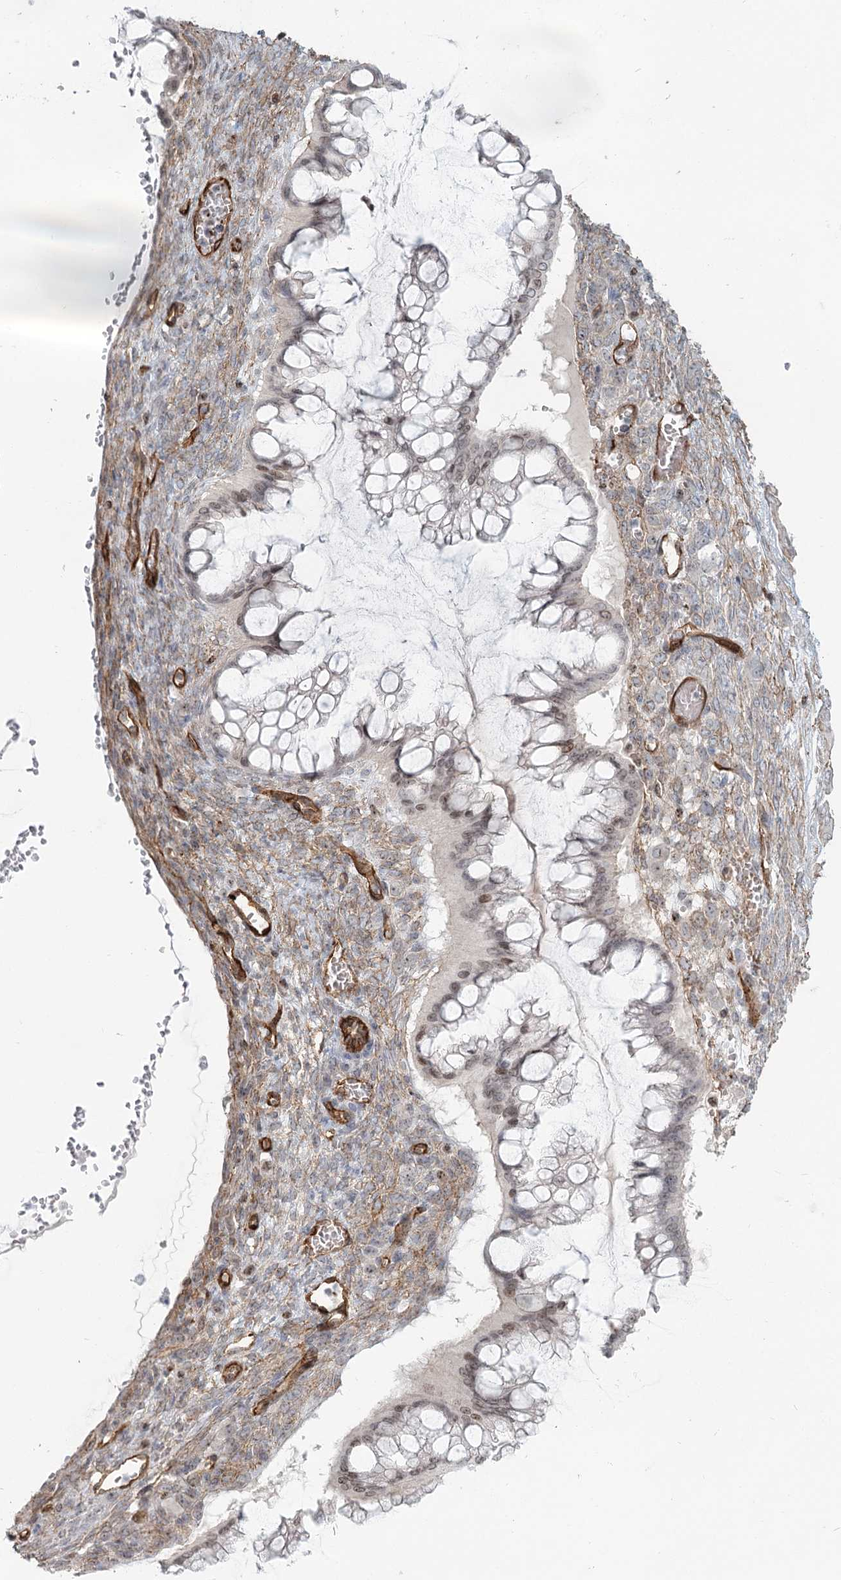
{"staining": {"intensity": "weak", "quantity": "25%-75%", "location": "cytoplasmic/membranous,nuclear"}, "tissue": "ovarian cancer", "cell_type": "Tumor cells", "image_type": "cancer", "snomed": [{"axis": "morphology", "description": "Cystadenocarcinoma, mucinous, NOS"}, {"axis": "topography", "description": "Ovary"}], "caption": "Ovarian mucinous cystadenocarcinoma was stained to show a protein in brown. There is low levels of weak cytoplasmic/membranous and nuclear expression in approximately 25%-75% of tumor cells.", "gene": "ZFYVE28", "patient": {"sex": "female", "age": 73}}